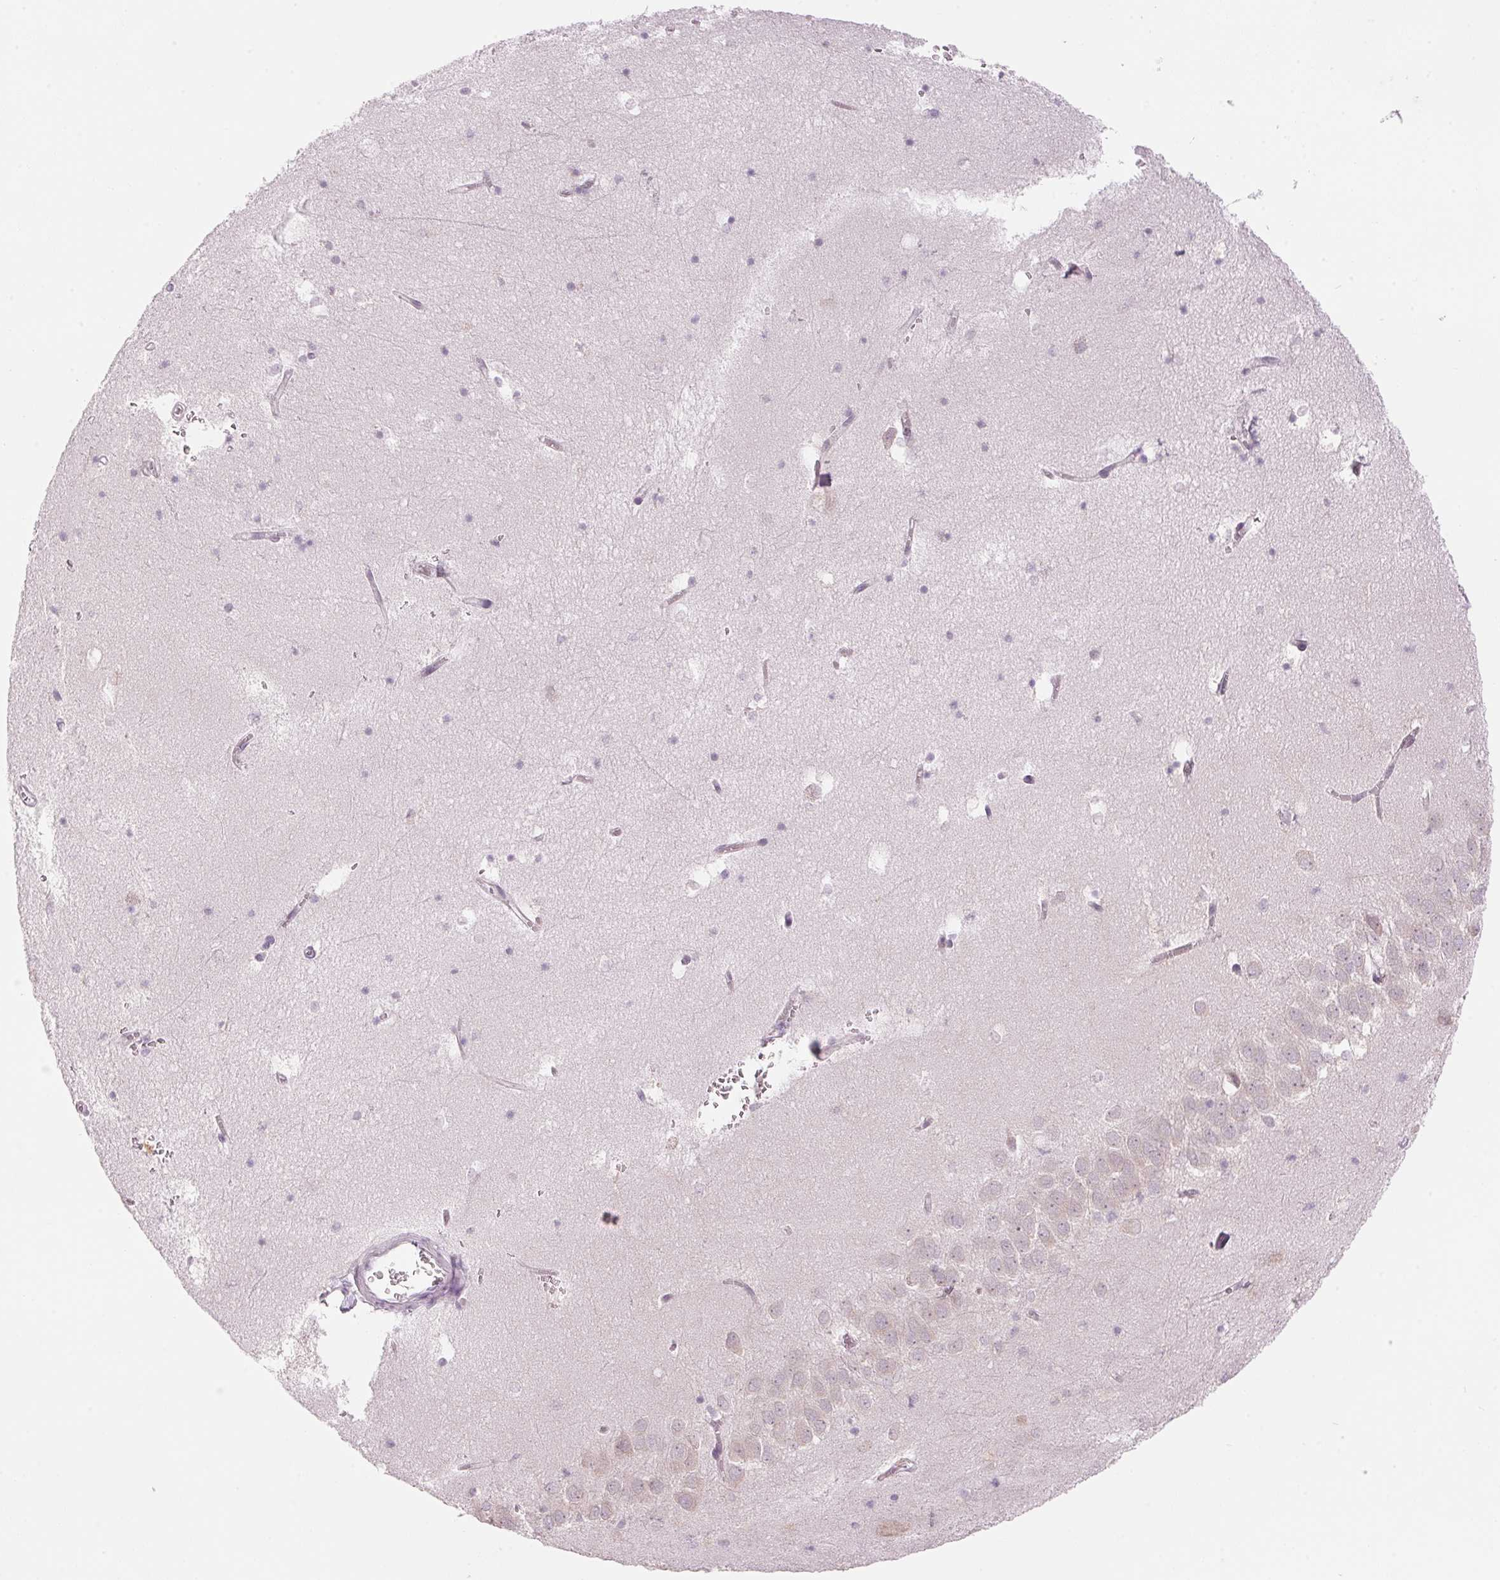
{"staining": {"intensity": "negative", "quantity": "none", "location": "none"}, "tissue": "hippocampus", "cell_type": "Glial cells", "image_type": "normal", "snomed": [{"axis": "morphology", "description": "Normal tissue, NOS"}, {"axis": "topography", "description": "Hippocampus"}], "caption": "Human hippocampus stained for a protein using immunohistochemistry (IHC) shows no positivity in glial cells.", "gene": "GNMT", "patient": {"sex": "male", "age": 58}}